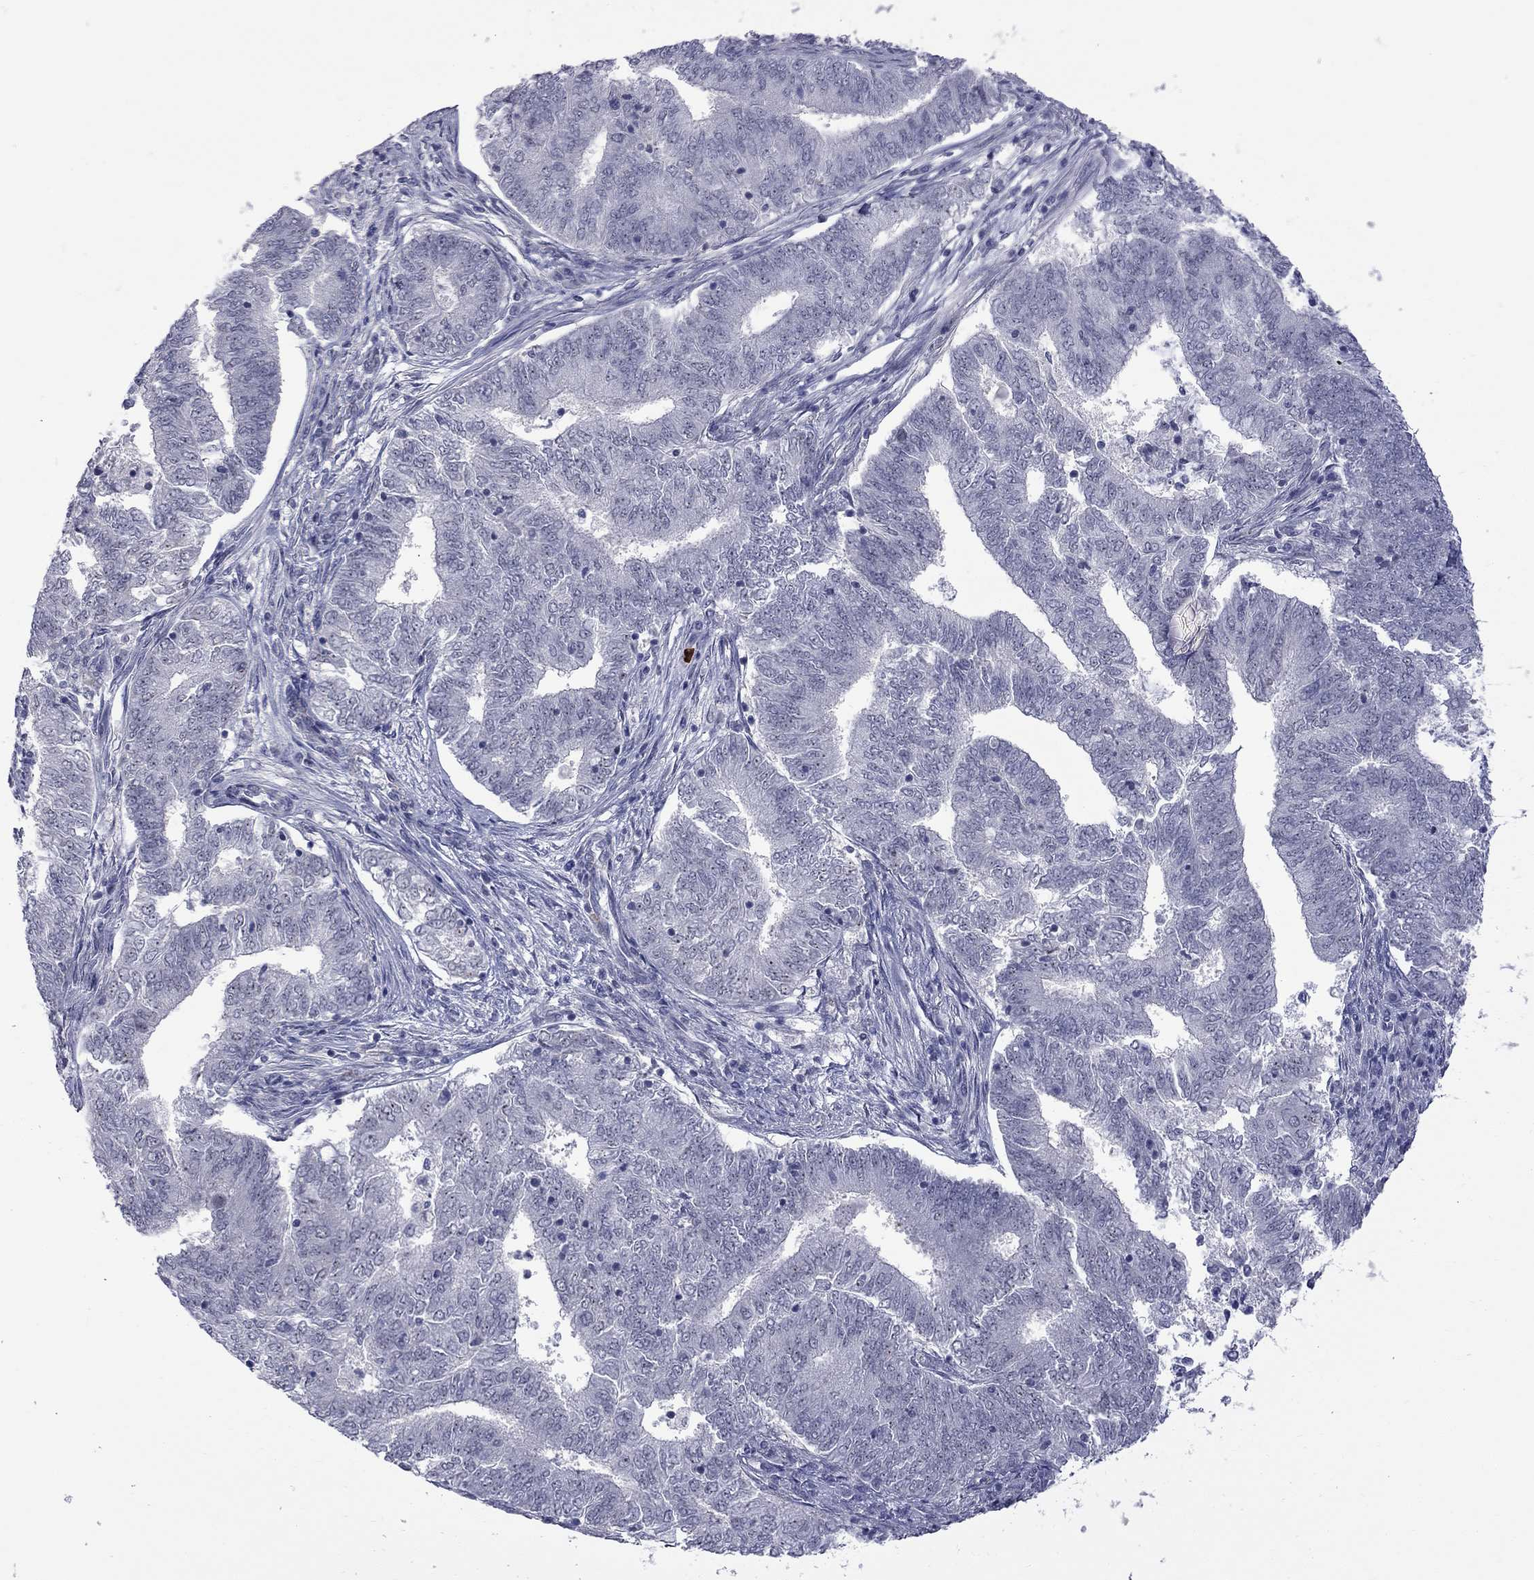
{"staining": {"intensity": "negative", "quantity": "none", "location": "none"}, "tissue": "endometrial cancer", "cell_type": "Tumor cells", "image_type": "cancer", "snomed": [{"axis": "morphology", "description": "Adenocarcinoma, NOS"}, {"axis": "topography", "description": "Endometrium"}], "caption": "Tumor cells show no significant expression in endometrial cancer.", "gene": "GSG1L", "patient": {"sex": "female", "age": 62}}